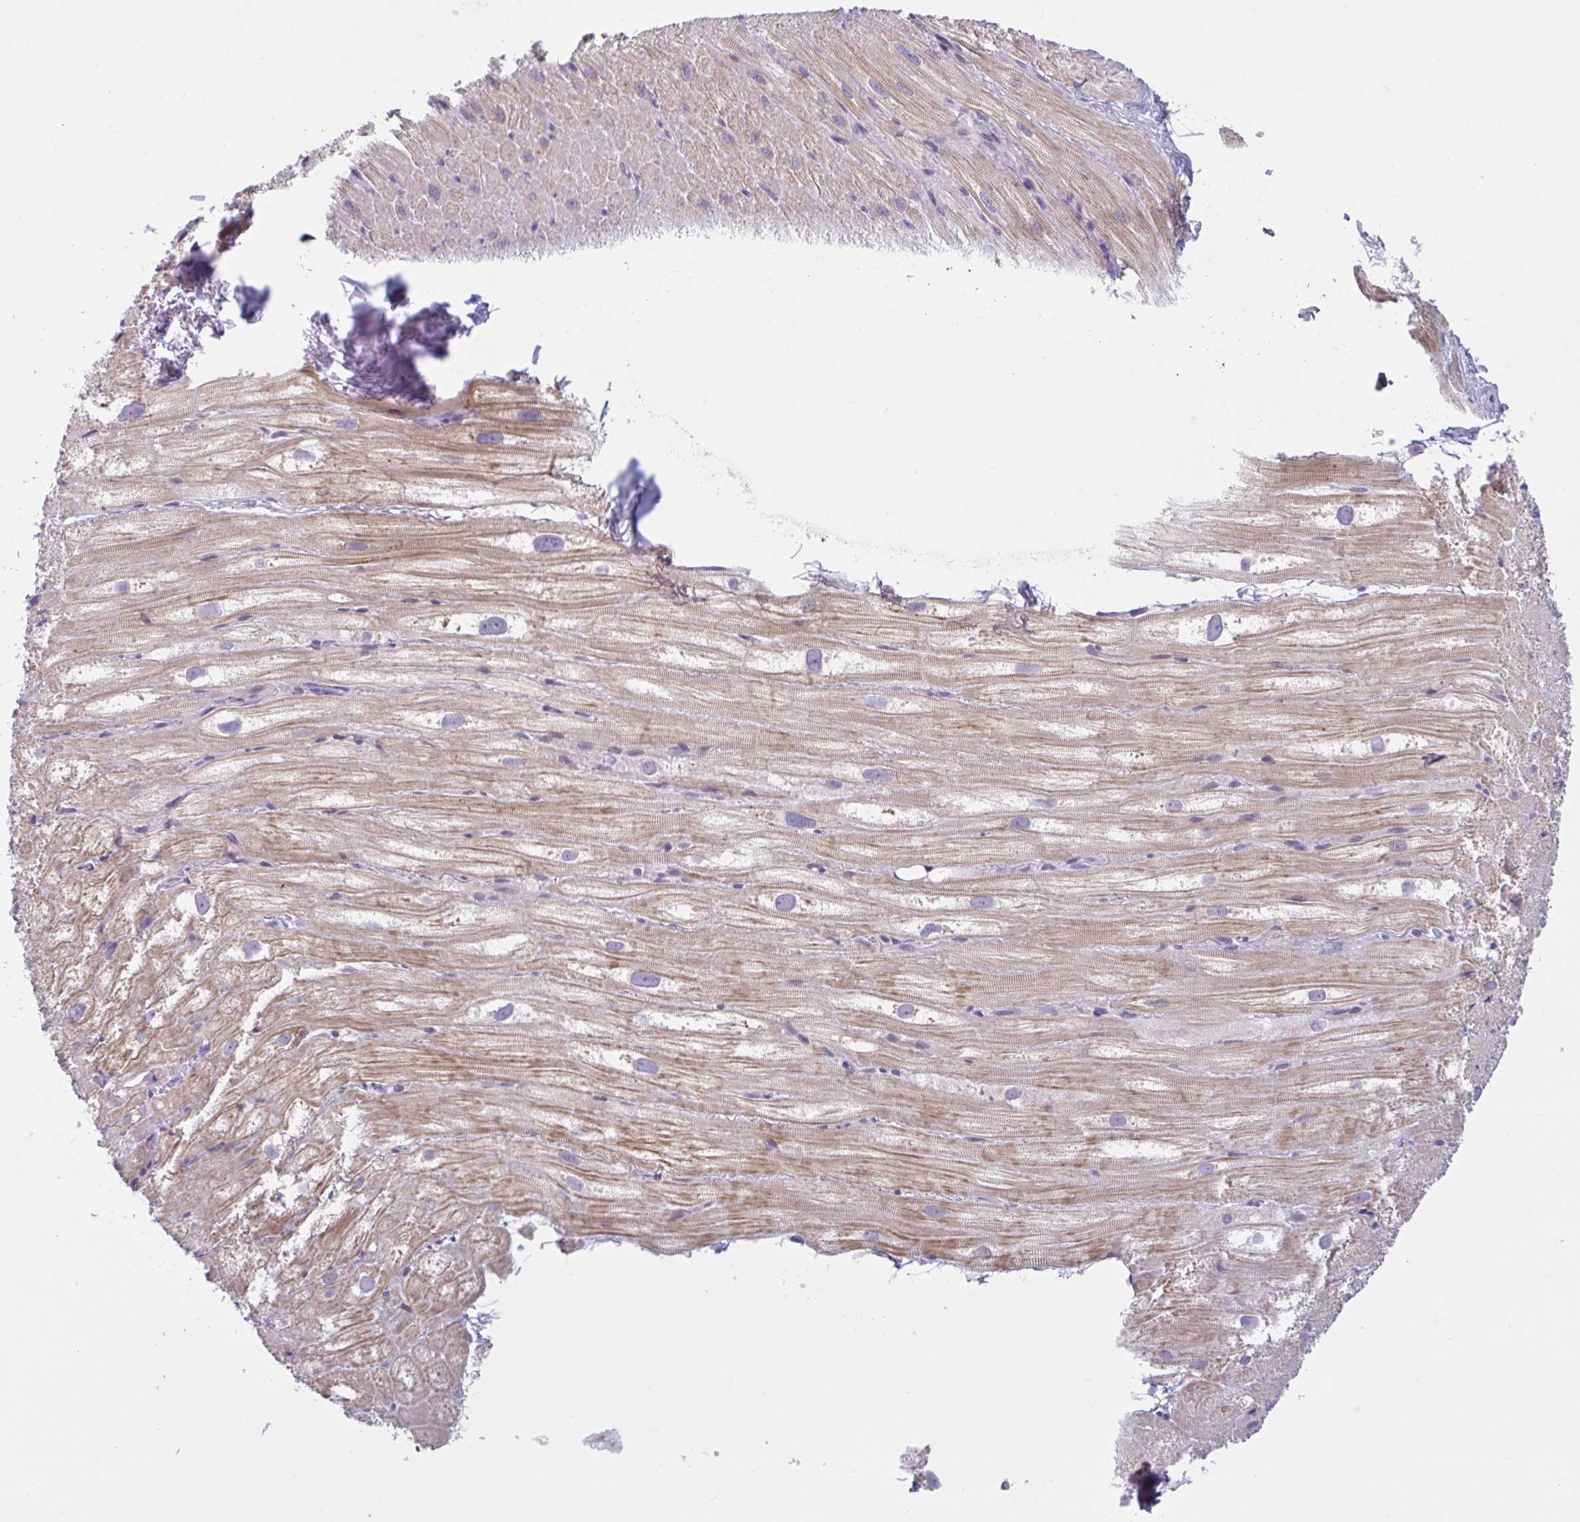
{"staining": {"intensity": "moderate", "quantity": "25%-75%", "location": "cytoplasmic/membranous"}, "tissue": "heart muscle", "cell_type": "Cardiomyocytes", "image_type": "normal", "snomed": [{"axis": "morphology", "description": "Normal tissue, NOS"}, {"axis": "topography", "description": "Heart"}], "caption": "Brown immunohistochemical staining in benign heart muscle exhibits moderate cytoplasmic/membranous staining in about 25%-75% of cardiomyocytes.", "gene": "FAM153A", "patient": {"sex": "male", "age": 62}}